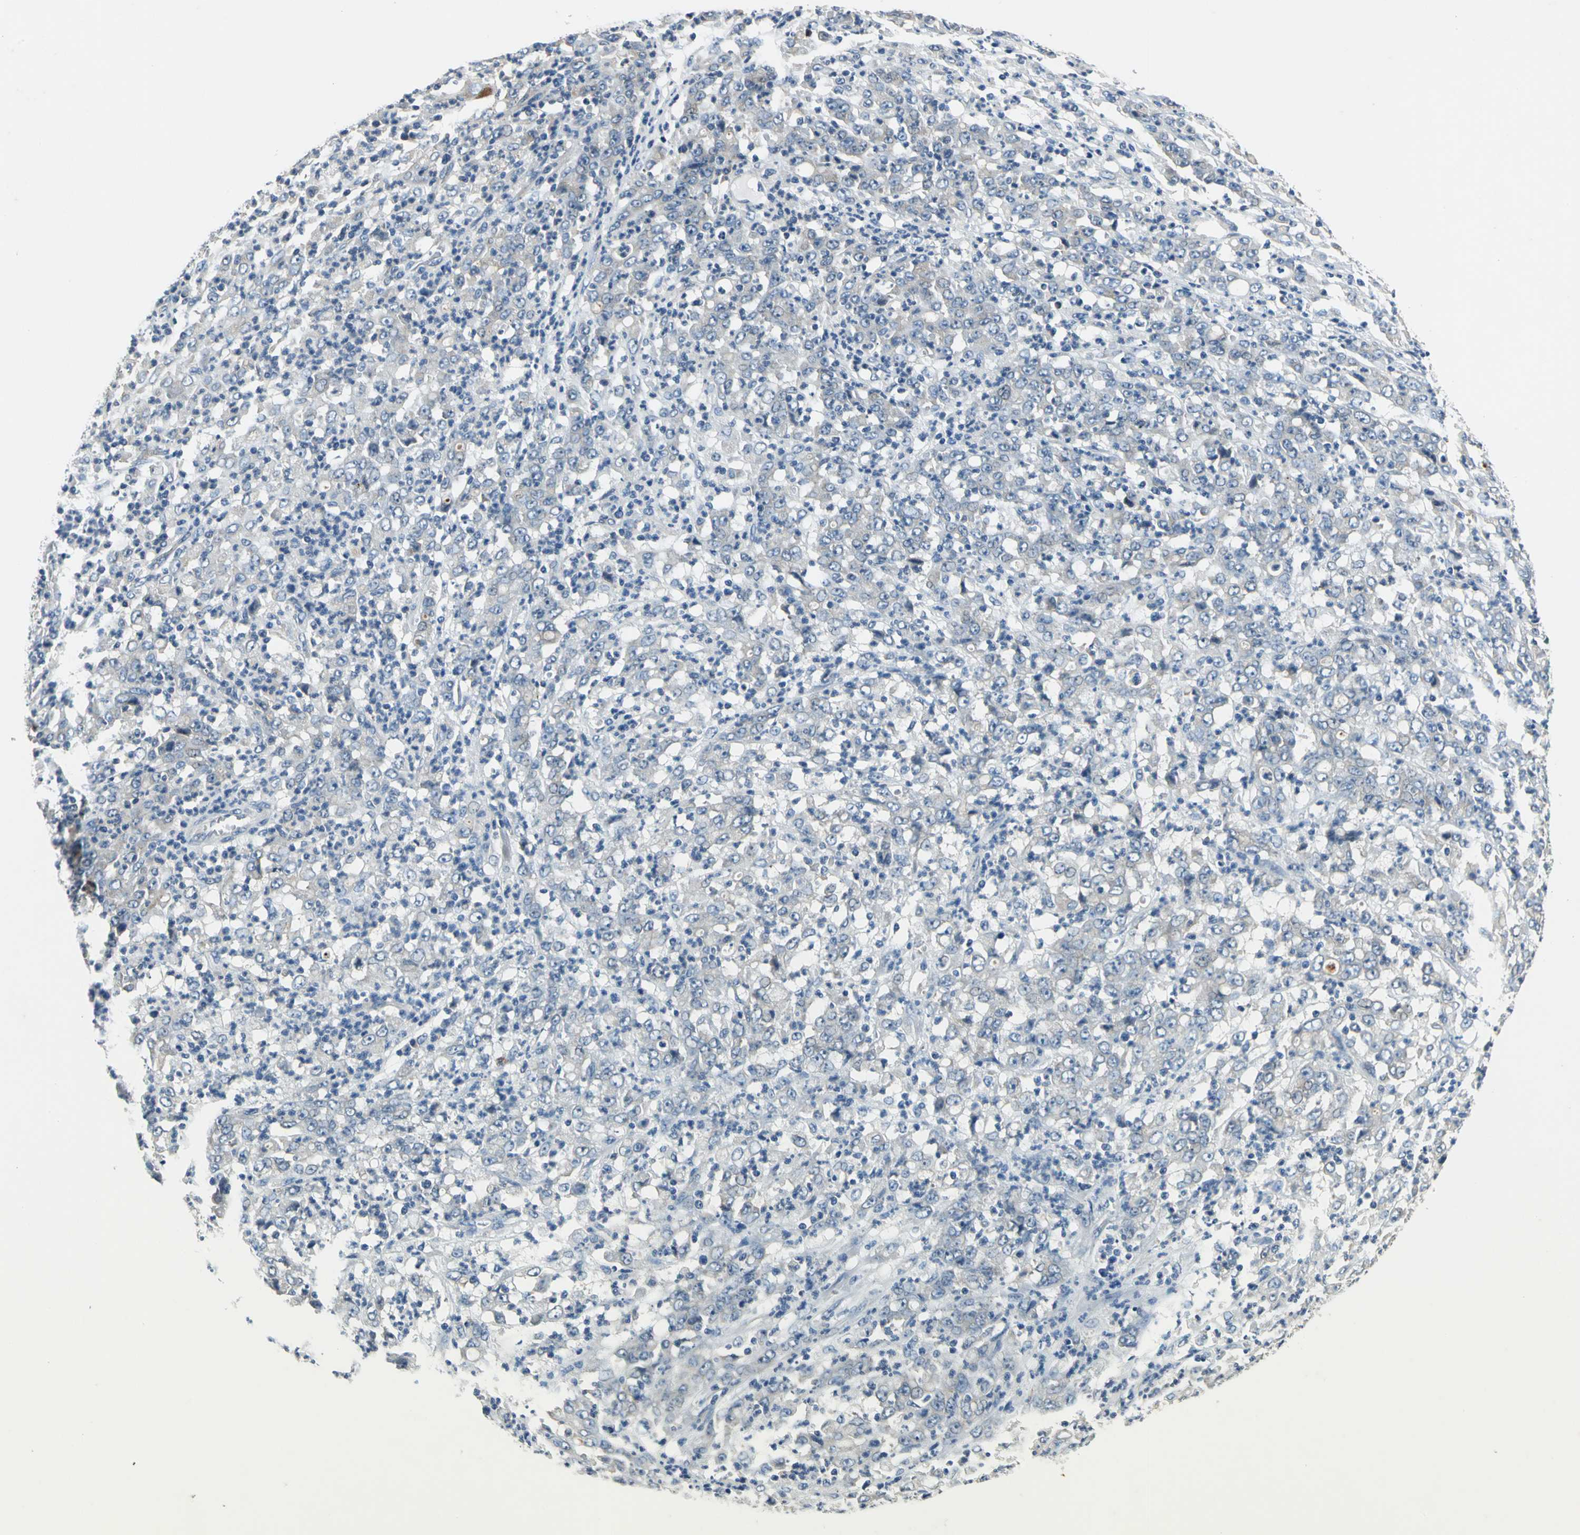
{"staining": {"intensity": "weak", "quantity": "<25%", "location": "cytoplasmic/membranous"}, "tissue": "stomach cancer", "cell_type": "Tumor cells", "image_type": "cancer", "snomed": [{"axis": "morphology", "description": "Adenocarcinoma, NOS"}, {"axis": "topography", "description": "Stomach, lower"}], "caption": "Tumor cells are negative for protein expression in human stomach adenocarcinoma. (DAB immunohistochemistry visualized using brightfield microscopy, high magnification).", "gene": "SLC16A7", "patient": {"sex": "female", "age": 71}}